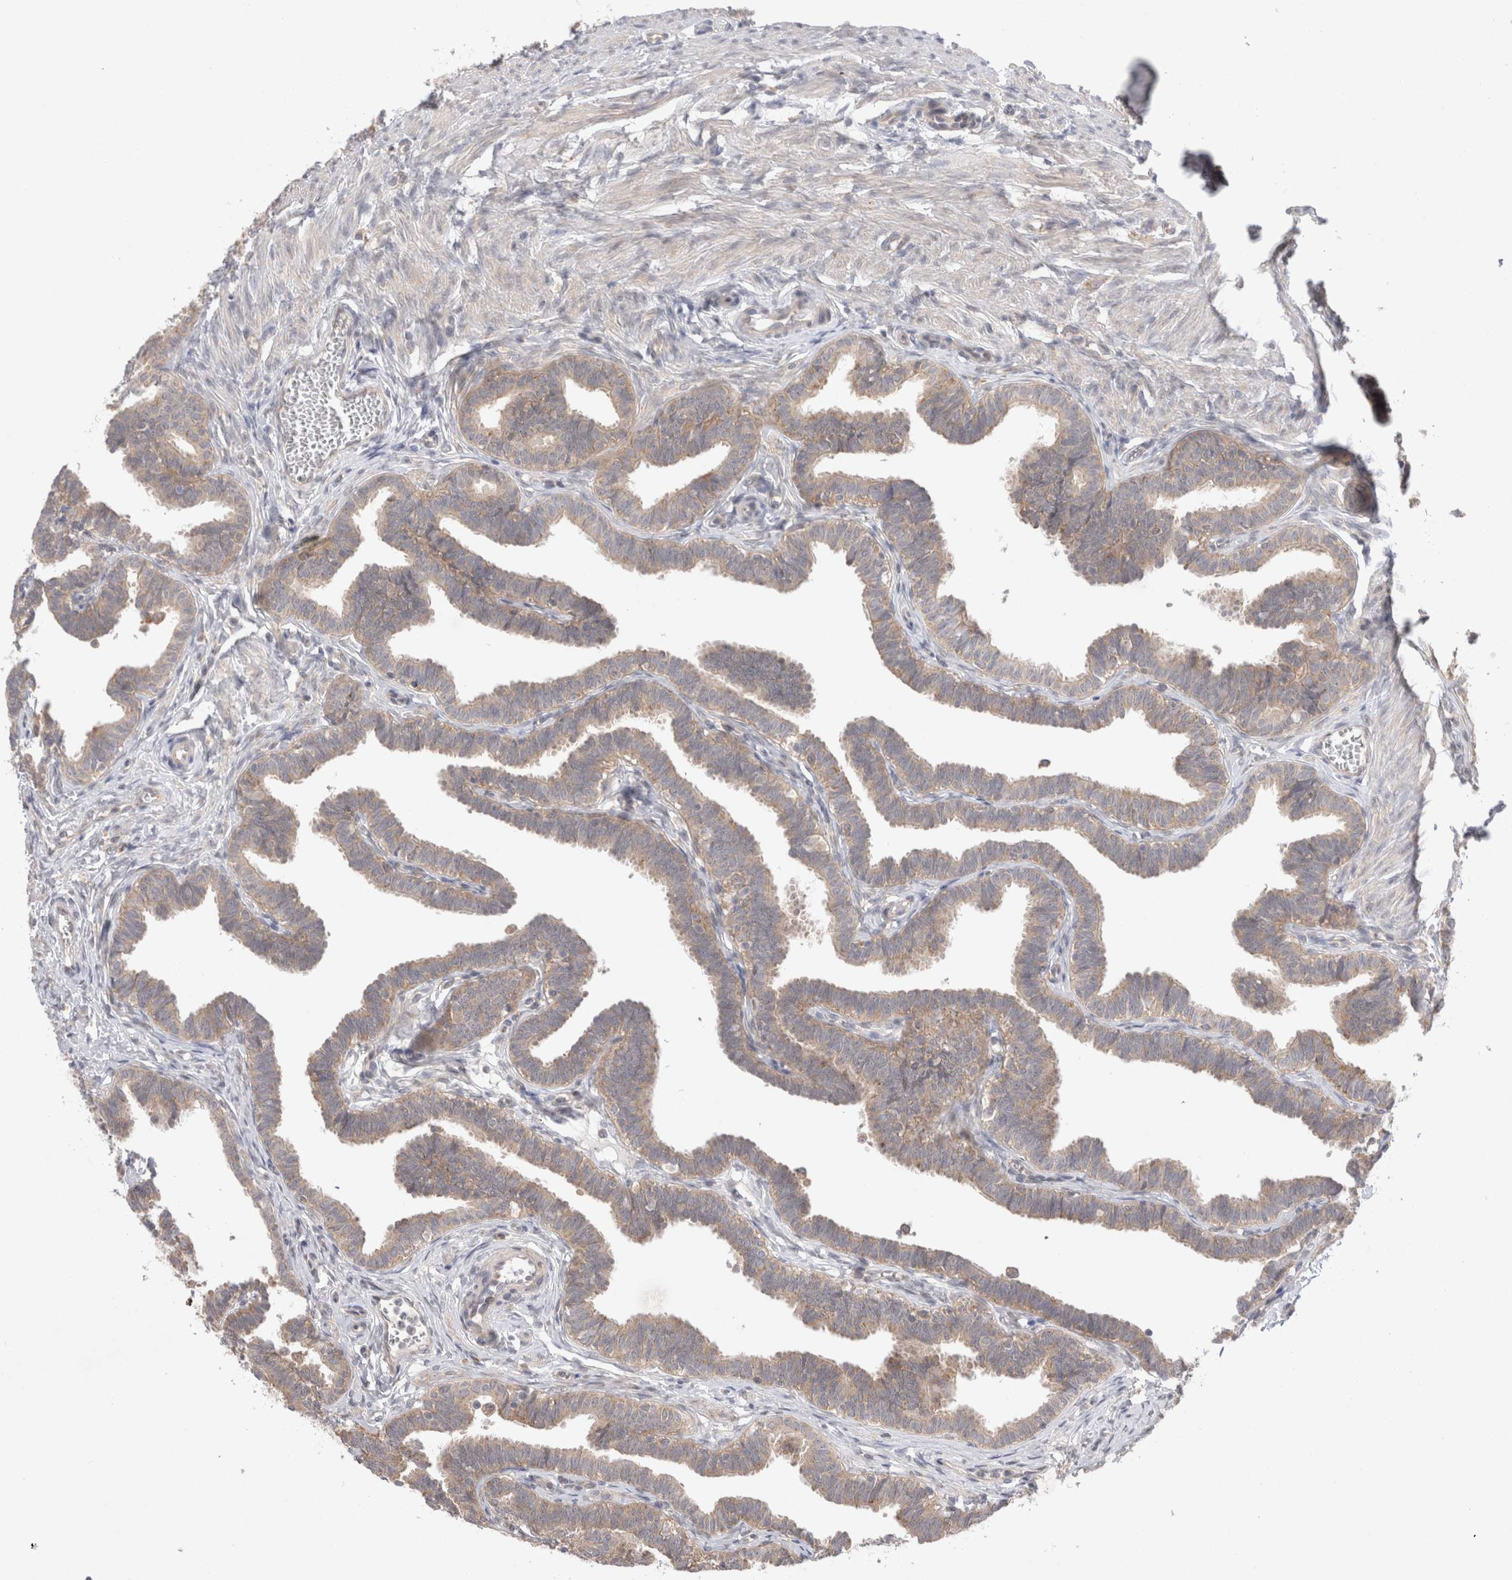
{"staining": {"intensity": "moderate", "quantity": ">75%", "location": "cytoplasmic/membranous"}, "tissue": "fallopian tube", "cell_type": "Glandular cells", "image_type": "normal", "snomed": [{"axis": "morphology", "description": "Normal tissue, NOS"}, {"axis": "topography", "description": "Fallopian tube"}, {"axis": "topography", "description": "Ovary"}], "caption": "DAB (3,3'-diaminobenzidine) immunohistochemical staining of benign fallopian tube reveals moderate cytoplasmic/membranous protein expression in about >75% of glandular cells. (Stains: DAB (3,3'-diaminobenzidine) in brown, nuclei in blue, Microscopy: brightfield microscopy at high magnification).", "gene": "NPC1", "patient": {"sex": "female", "age": 23}}